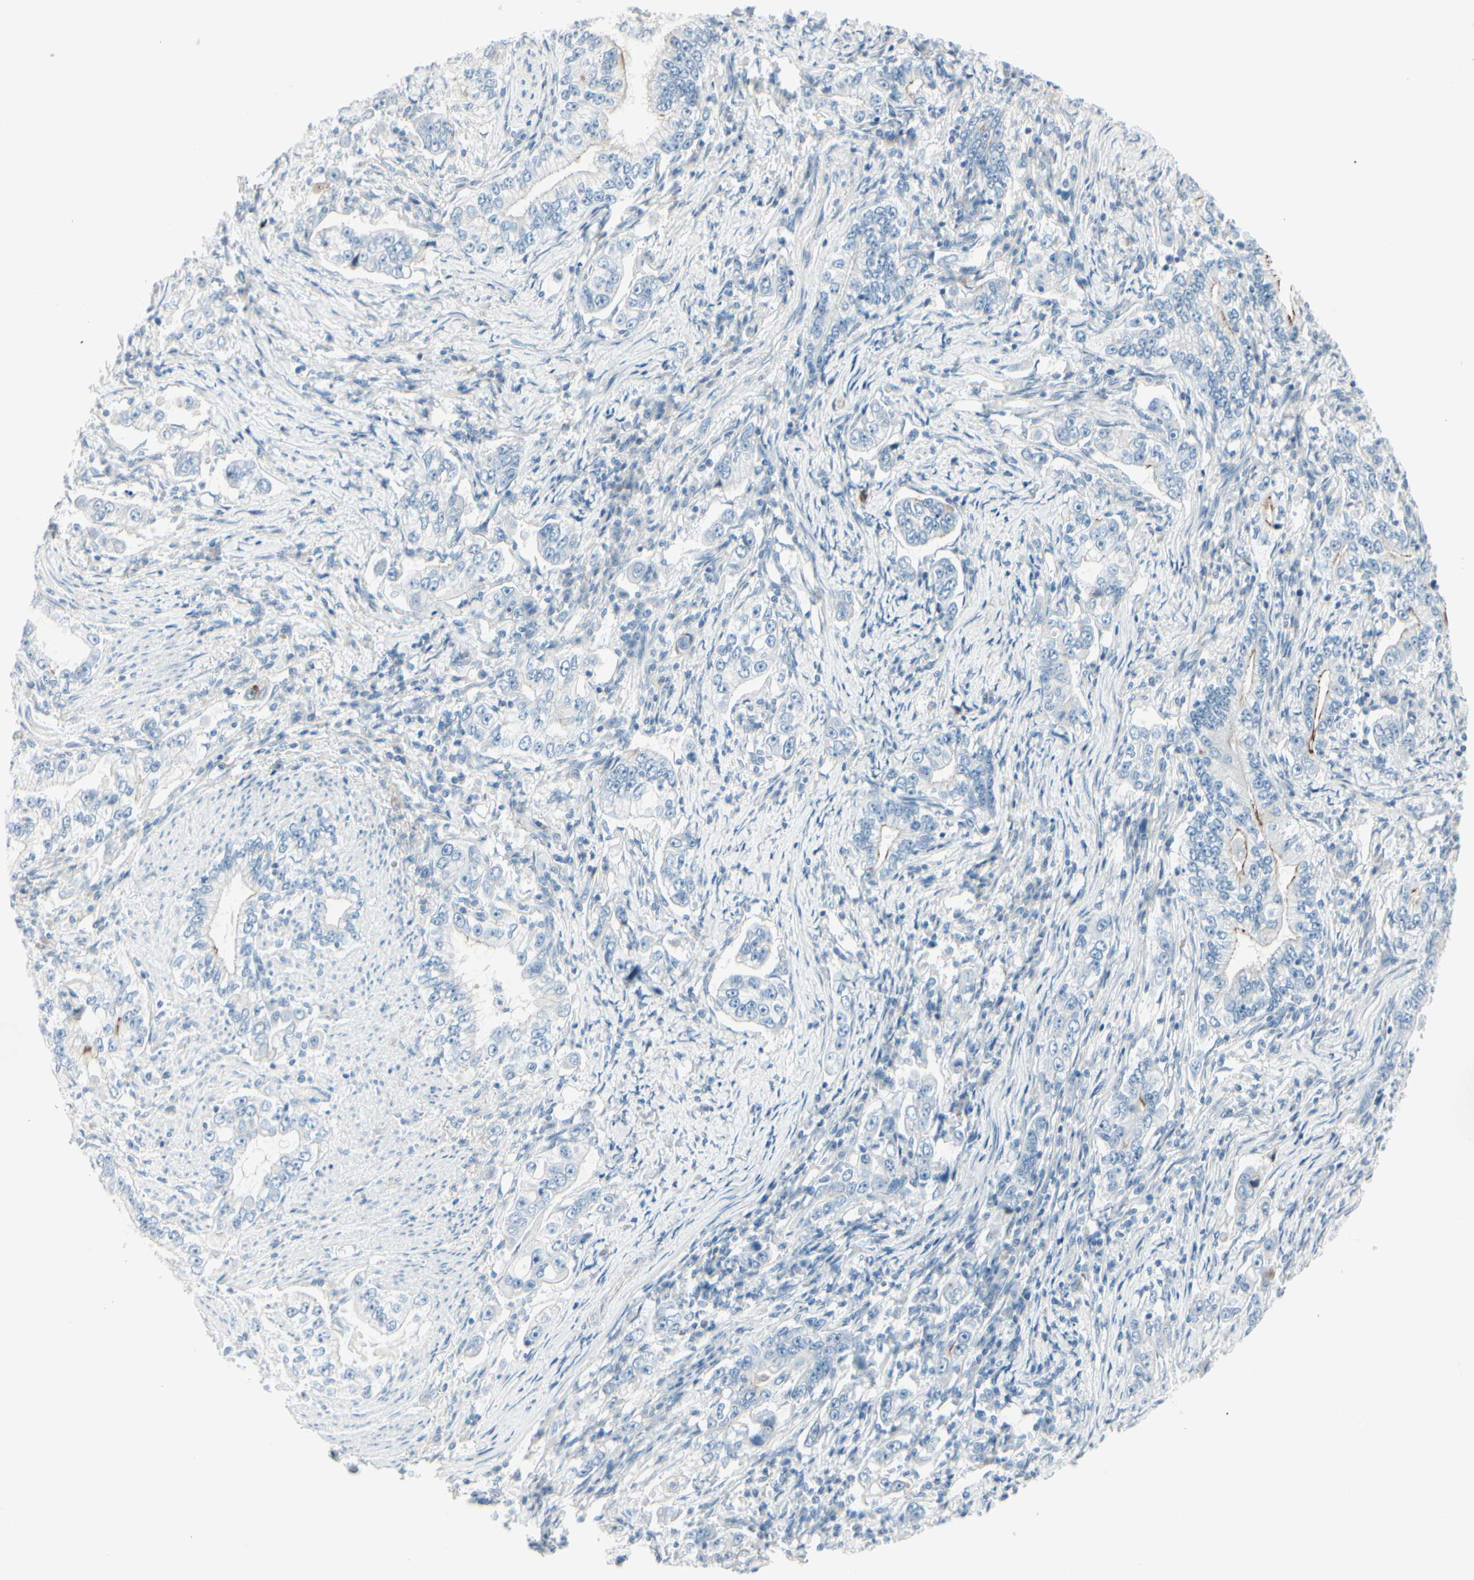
{"staining": {"intensity": "negative", "quantity": "none", "location": "none"}, "tissue": "stomach cancer", "cell_type": "Tumor cells", "image_type": "cancer", "snomed": [{"axis": "morphology", "description": "Adenocarcinoma, NOS"}, {"axis": "topography", "description": "Stomach, lower"}], "caption": "Tumor cells are negative for protein expression in human stomach adenocarcinoma.", "gene": "CDHR5", "patient": {"sex": "female", "age": 72}}